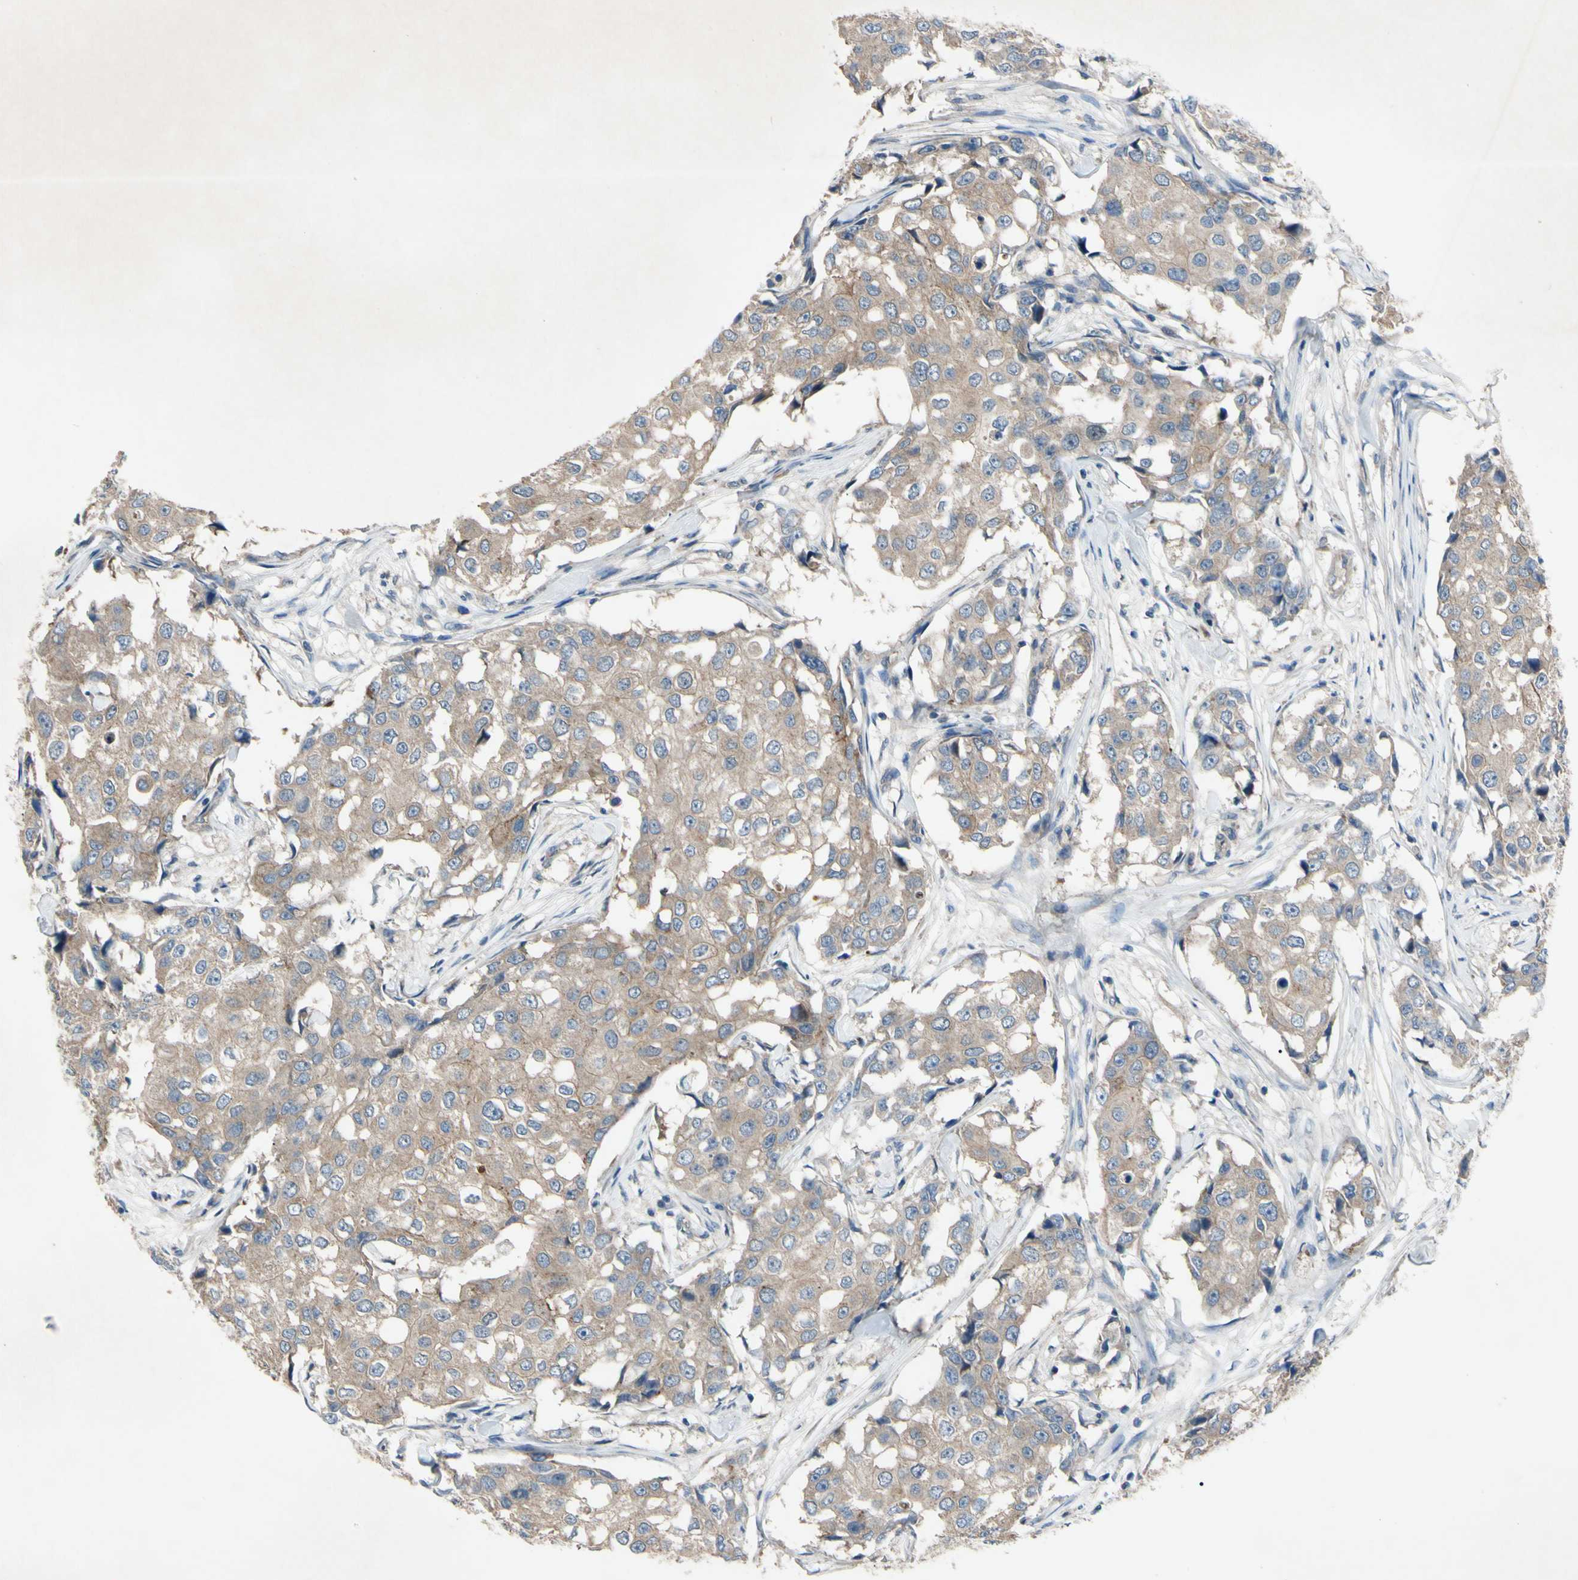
{"staining": {"intensity": "moderate", "quantity": ">75%", "location": "cytoplasmic/membranous"}, "tissue": "breast cancer", "cell_type": "Tumor cells", "image_type": "cancer", "snomed": [{"axis": "morphology", "description": "Duct carcinoma"}, {"axis": "topography", "description": "Breast"}], "caption": "High-power microscopy captured an IHC image of breast cancer, revealing moderate cytoplasmic/membranous staining in approximately >75% of tumor cells. (DAB IHC with brightfield microscopy, high magnification).", "gene": "HILPDA", "patient": {"sex": "female", "age": 27}}